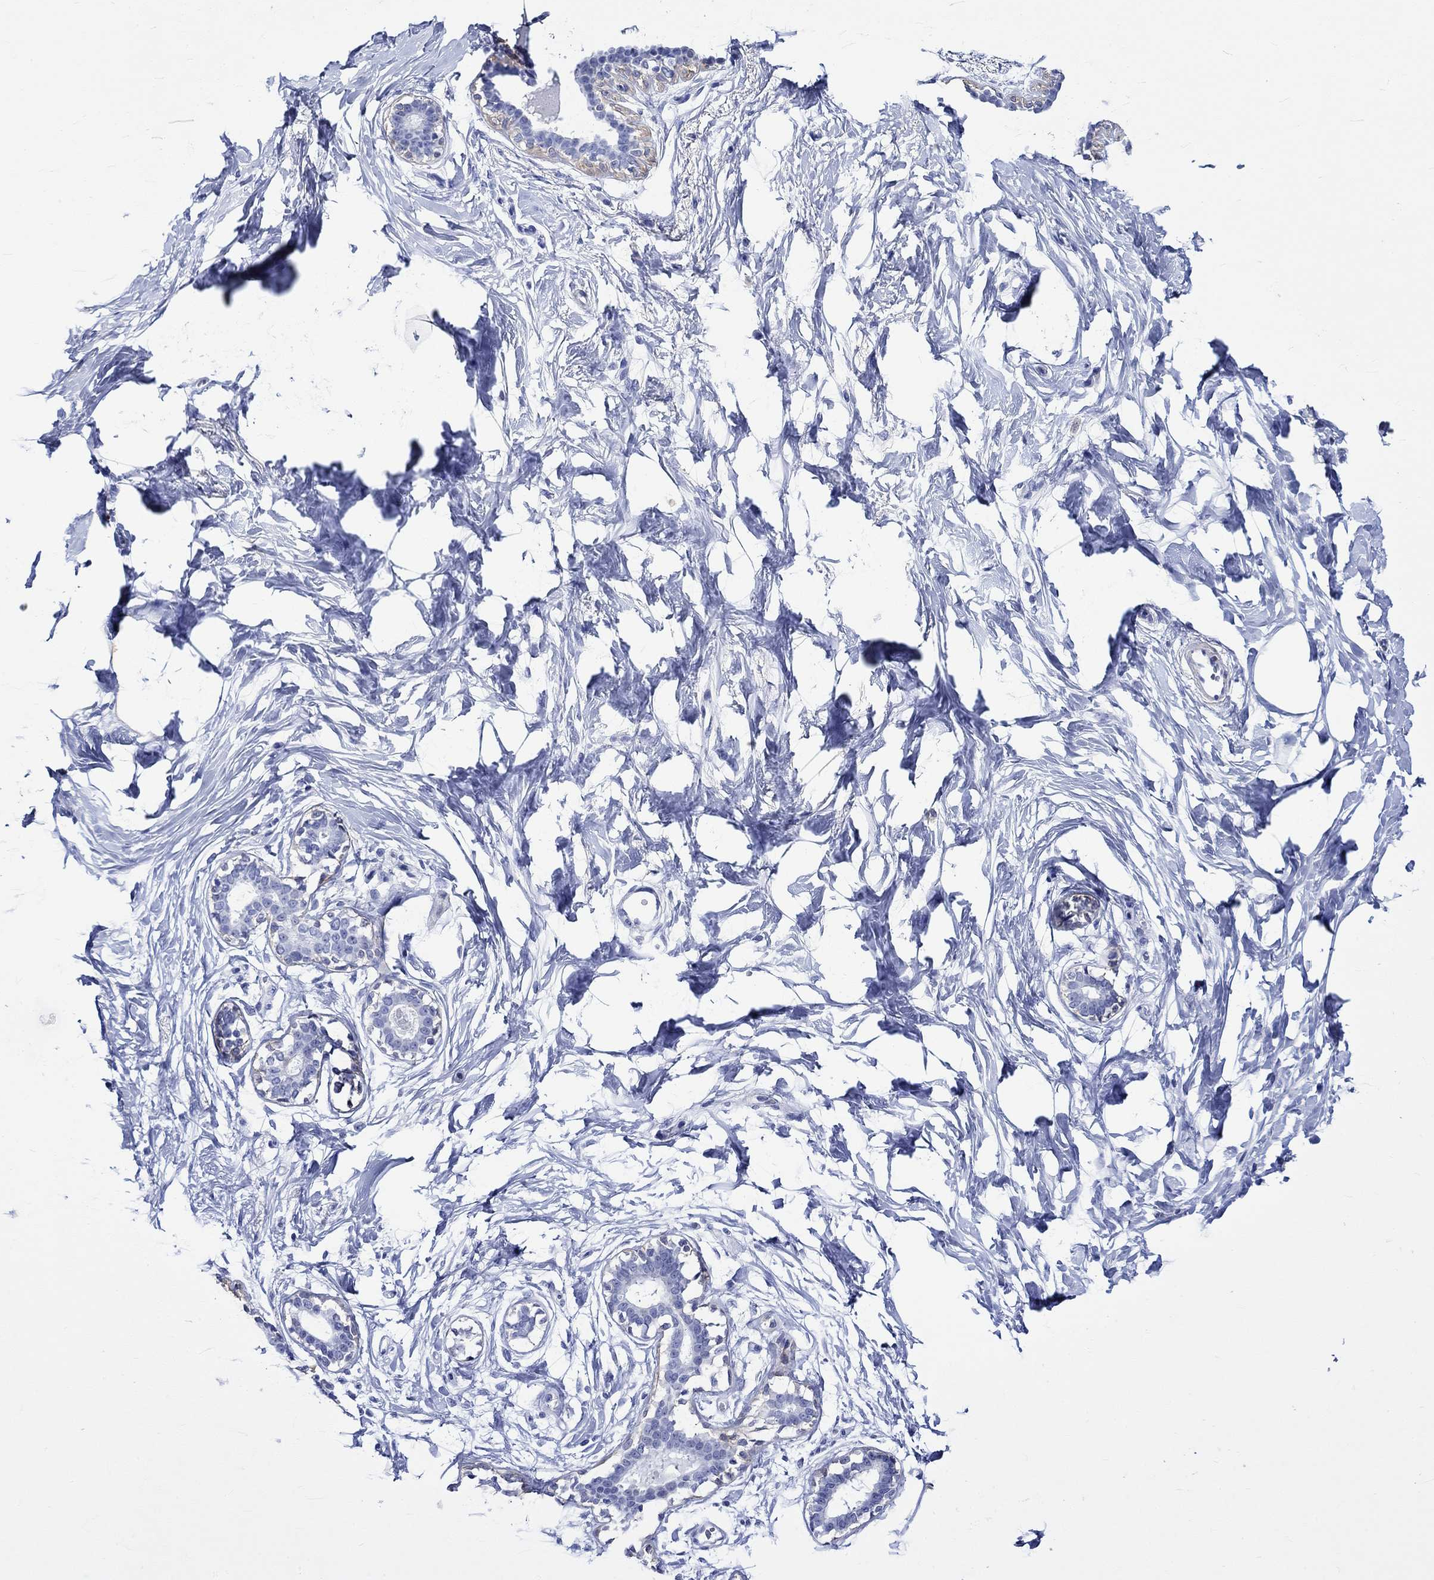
{"staining": {"intensity": "negative", "quantity": "none", "location": "none"}, "tissue": "breast", "cell_type": "Adipocytes", "image_type": "normal", "snomed": [{"axis": "morphology", "description": "Normal tissue, NOS"}, {"axis": "morphology", "description": "Lobular carcinoma, in situ"}, {"axis": "topography", "description": "Breast"}], "caption": "Micrograph shows no protein expression in adipocytes of normal breast.", "gene": "CRYAB", "patient": {"sex": "female", "age": 35}}